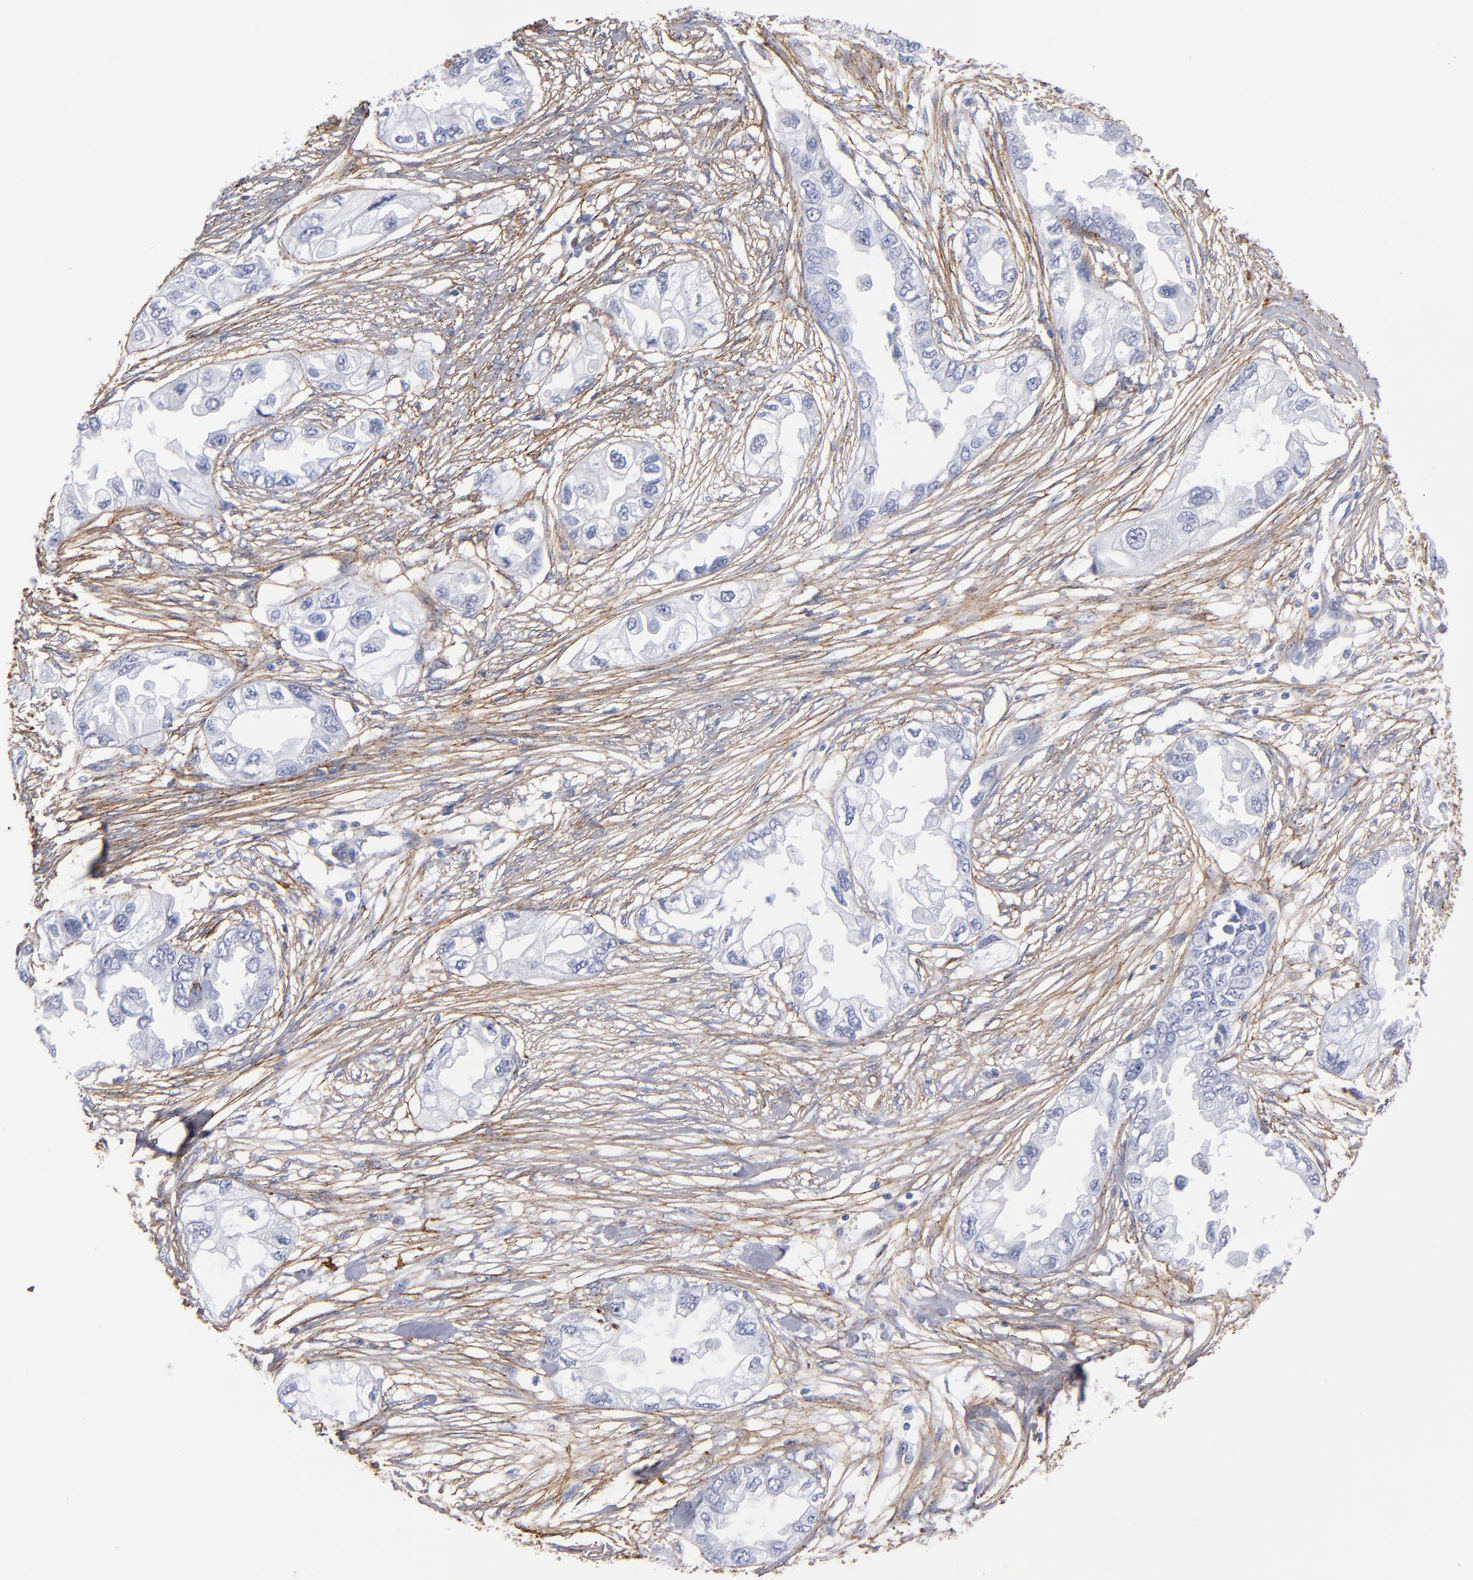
{"staining": {"intensity": "negative", "quantity": "none", "location": "none"}, "tissue": "endometrial cancer", "cell_type": "Tumor cells", "image_type": "cancer", "snomed": [{"axis": "morphology", "description": "Adenocarcinoma, NOS"}, {"axis": "topography", "description": "Endometrium"}], "caption": "IHC micrograph of neoplastic tissue: human endometrial cancer stained with DAB (3,3'-diaminobenzidine) shows no significant protein positivity in tumor cells. (Stains: DAB IHC with hematoxylin counter stain, Microscopy: brightfield microscopy at high magnification).", "gene": "EMILIN1", "patient": {"sex": "female", "age": 67}}